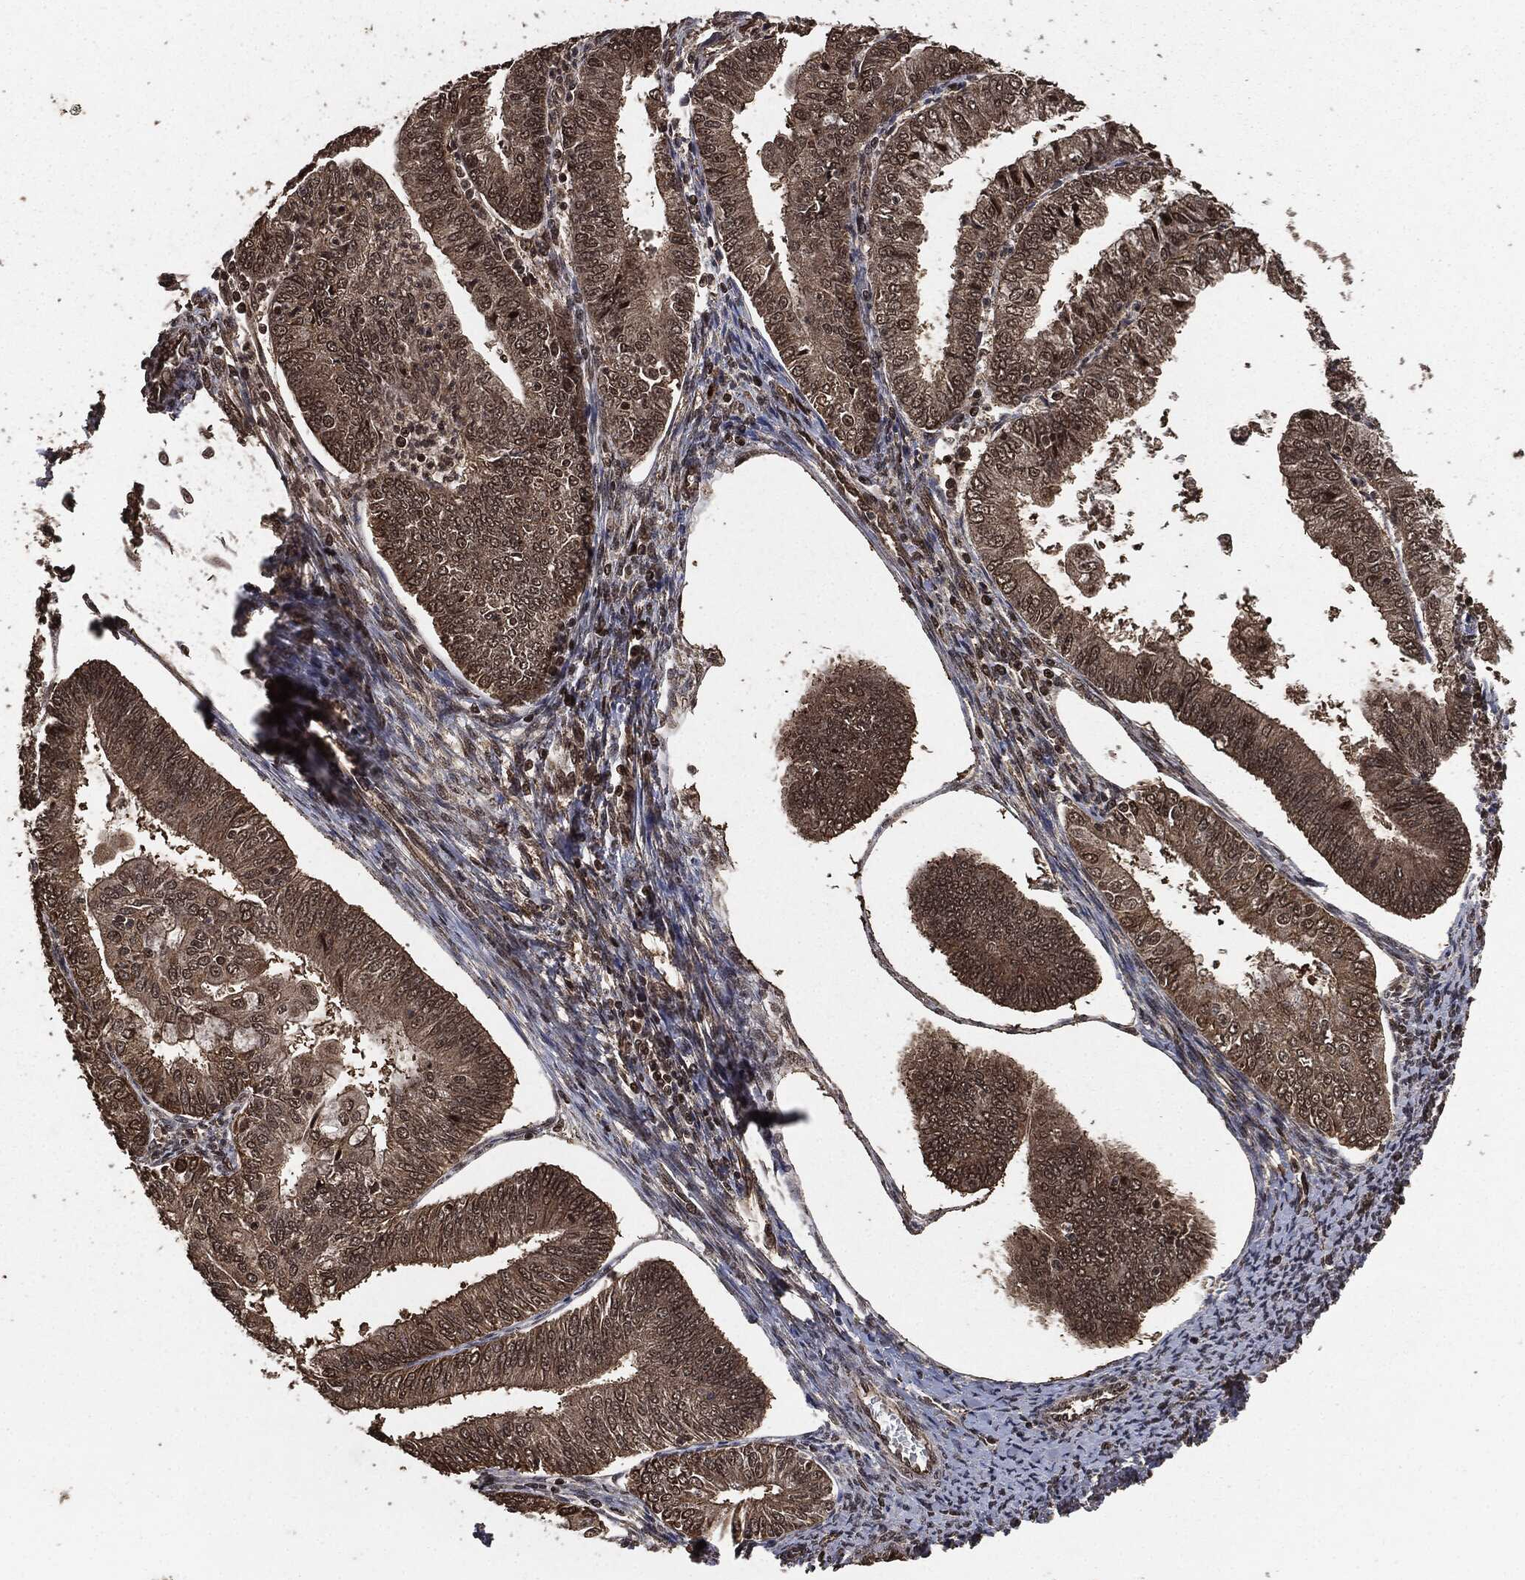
{"staining": {"intensity": "moderate", "quantity": "25%-75%", "location": "cytoplasmic/membranous,nuclear"}, "tissue": "endometrial cancer", "cell_type": "Tumor cells", "image_type": "cancer", "snomed": [{"axis": "morphology", "description": "Adenocarcinoma, NOS"}, {"axis": "topography", "description": "Endometrium"}], "caption": "Endometrial cancer stained for a protein (brown) demonstrates moderate cytoplasmic/membranous and nuclear positive positivity in about 25%-75% of tumor cells.", "gene": "EGFR", "patient": {"sex": "female", "age": 56}}